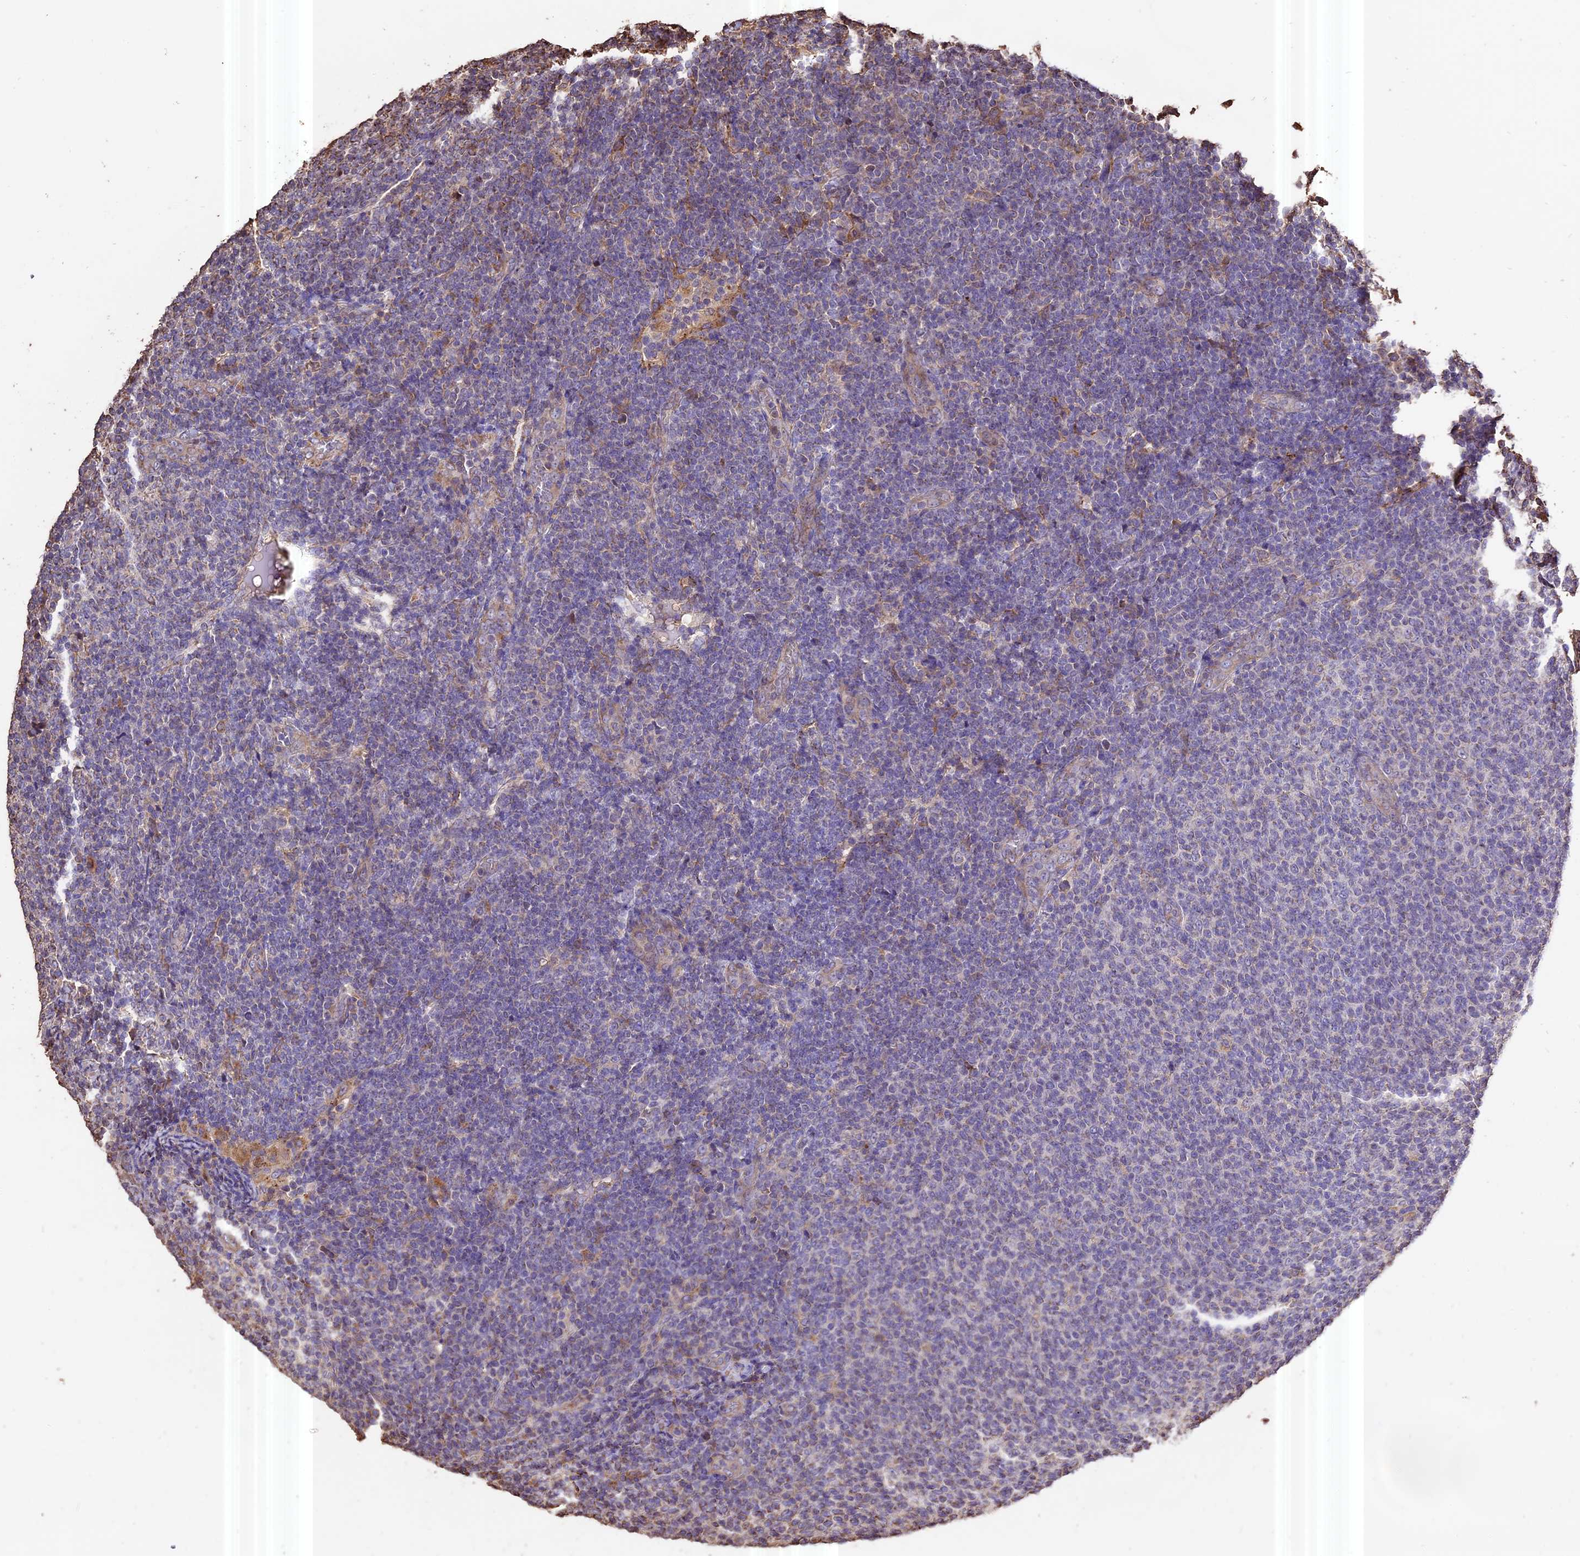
{"staining": {"intensity": "negative", "quantity": "none", "location": "none"}, "tissue": "lymphoma", "cell_type": "Tumor cells", "image_type": "cancer", "snomed": [{"axis": "morphology", "description": "Malignant lymphoma, non-Hodgkin's type, Low grade"}, {"axis": "topography", "description": "Lymph node"}], "caption": "An image of human malignant lymphoma, non-Hodgkin's type (low-grade) is negative for staining in tumor cells. (Stains: DAB (3,3'-diaminobenzidine) IHC with hematoxylin counter stain, Microscopy: brightfield microscopy at high magnification).", "gene": "PGPEP1L", "patient": {"sex": "male", "age": 66}}